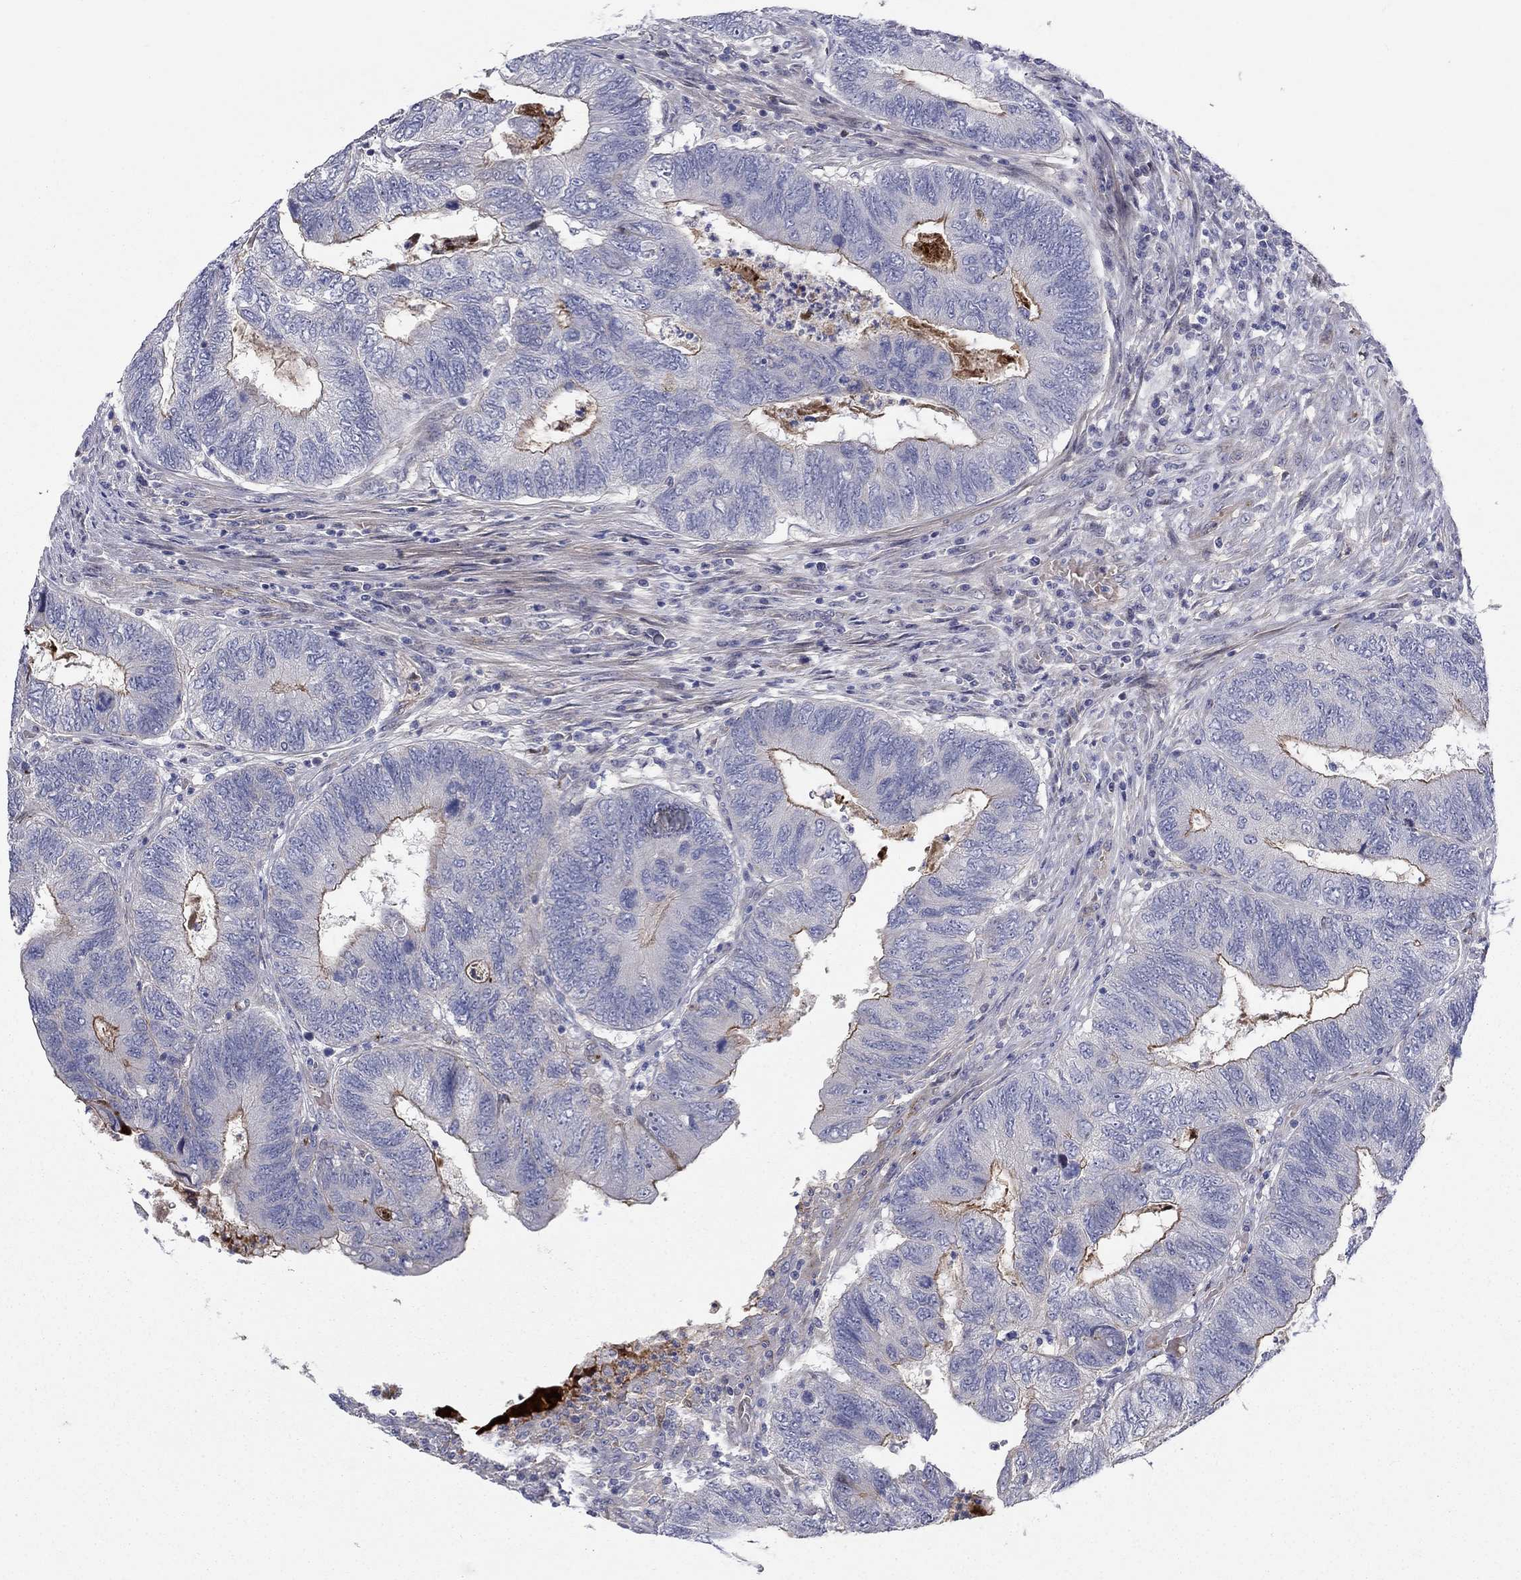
{"staining": {"intensity": "moderate", "quantity": "<25%", "location": "cytoplasmic/membranous"}, "tissue": "colorectal cancer", "cell_type": "Tumor cells", "image_type": "cancer", "snomed": [{"axis": "morphology", "description": "Adenocarcinoma, NOS"}, {"axis": "topography", "description": "Colon"}], "caption": "Adenocarcinoma (colorectal) was stained to show a protein in brown. There is low levels of moderate cytoplasmic/membranous expression in approximately <25% of tumor cells.", "gene": "SLC1A1", "patient": {"sex": "female", "age": 67}}